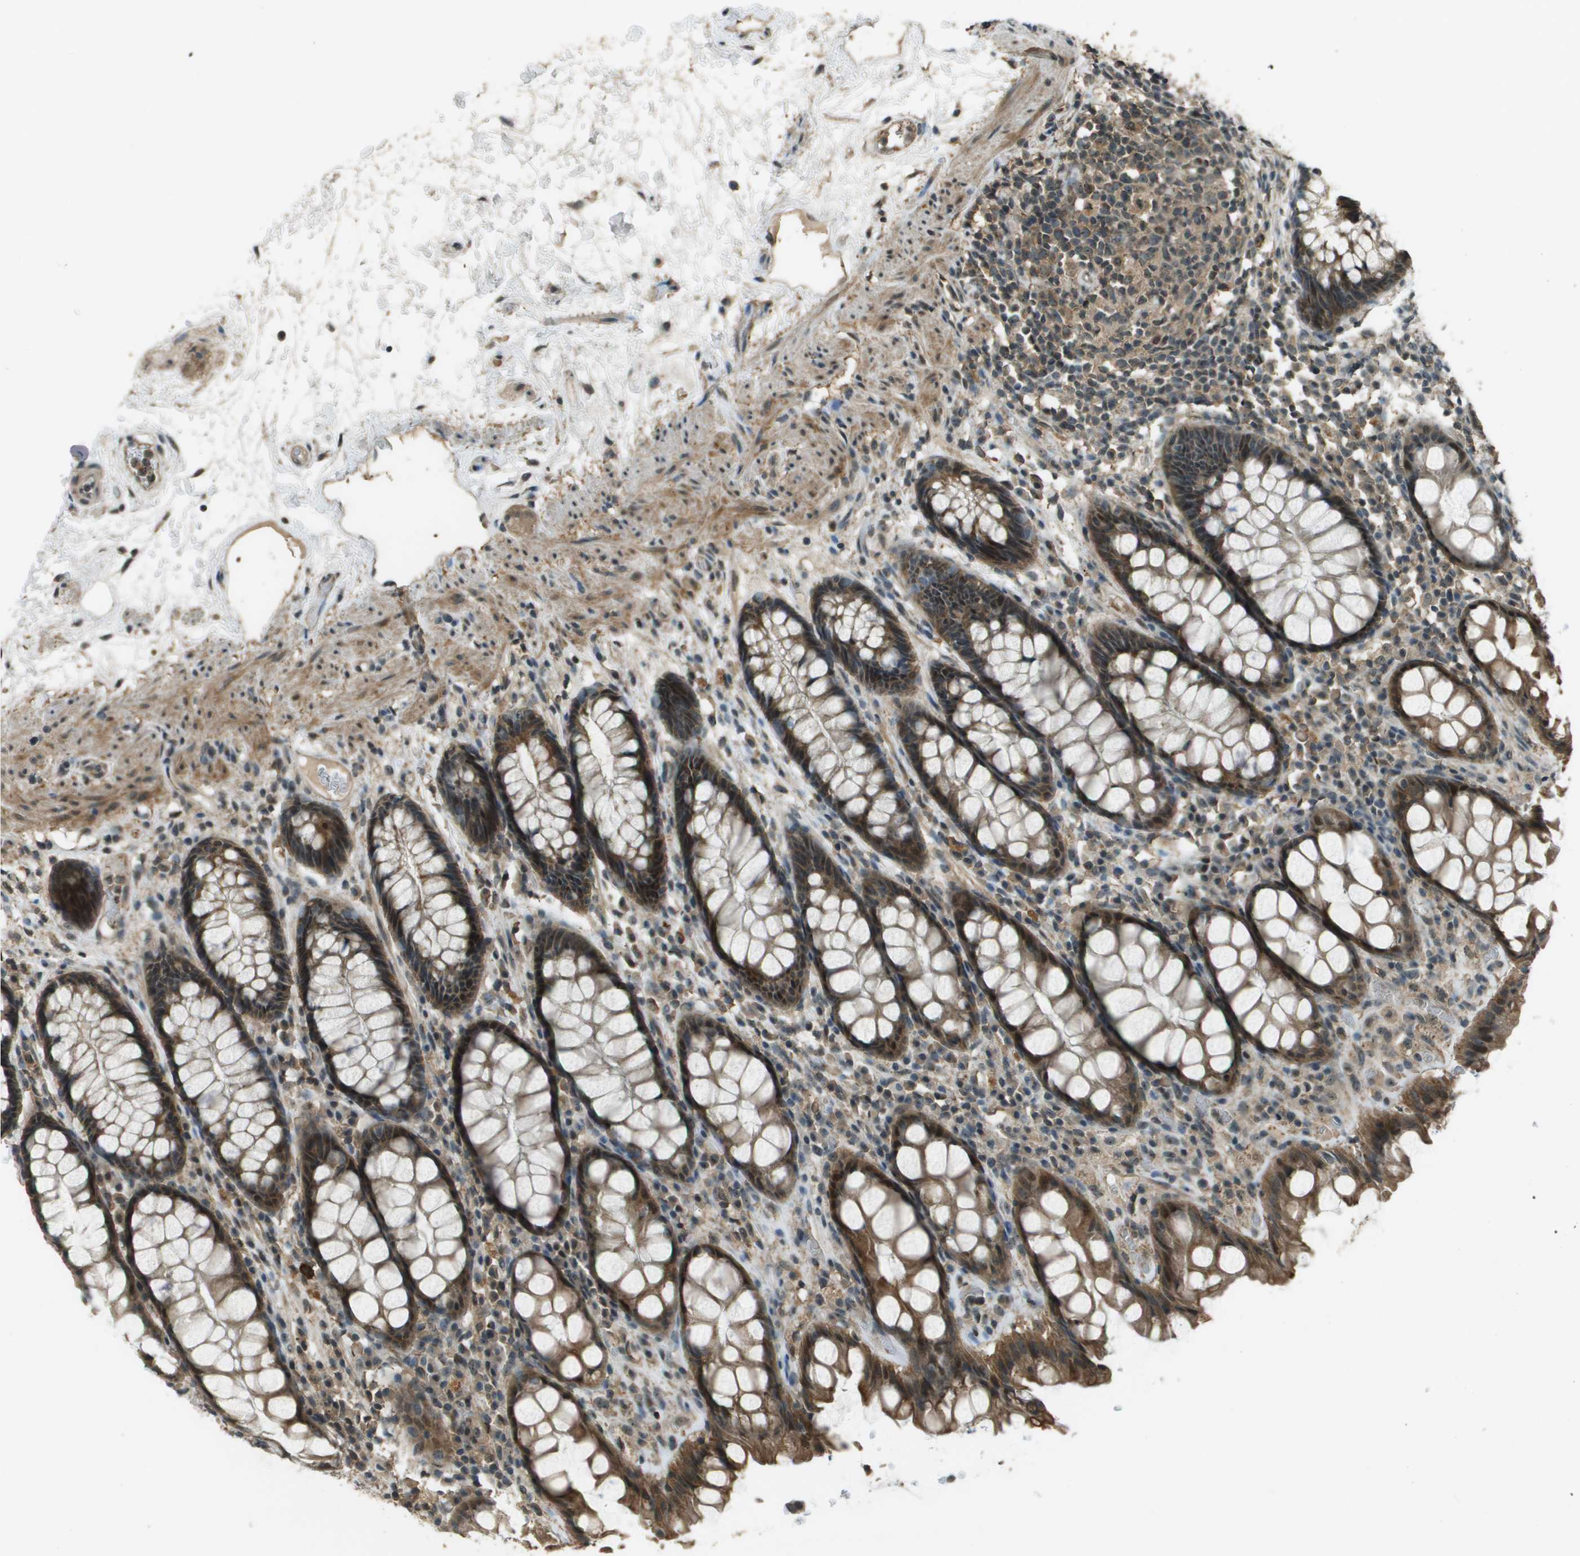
{"staining": {"intensity": "strong", "quantity": "25%-75%", "location": "cytoplasmic/membranous"}, "tissue": "rectum", "cell_type": "Glandular cells", "image_type": "normal", "snomed": [{"axis": "morphology", "description": "Normal tissue, NOS"}, {"axis": "topography", "description": "Rectum"}], "caption": "Immunohistochemical staining of benign rectum shows strong cytoplasmic/membranous protein staining in about 25%-75% of glandular cells. The staining is performed using DAB brown chromogen to label protein expression. The nuclei are counter-stained blue using hematoxylin.", "gene": "SDC3", "patient": {"sex": "male", "age": 64}}